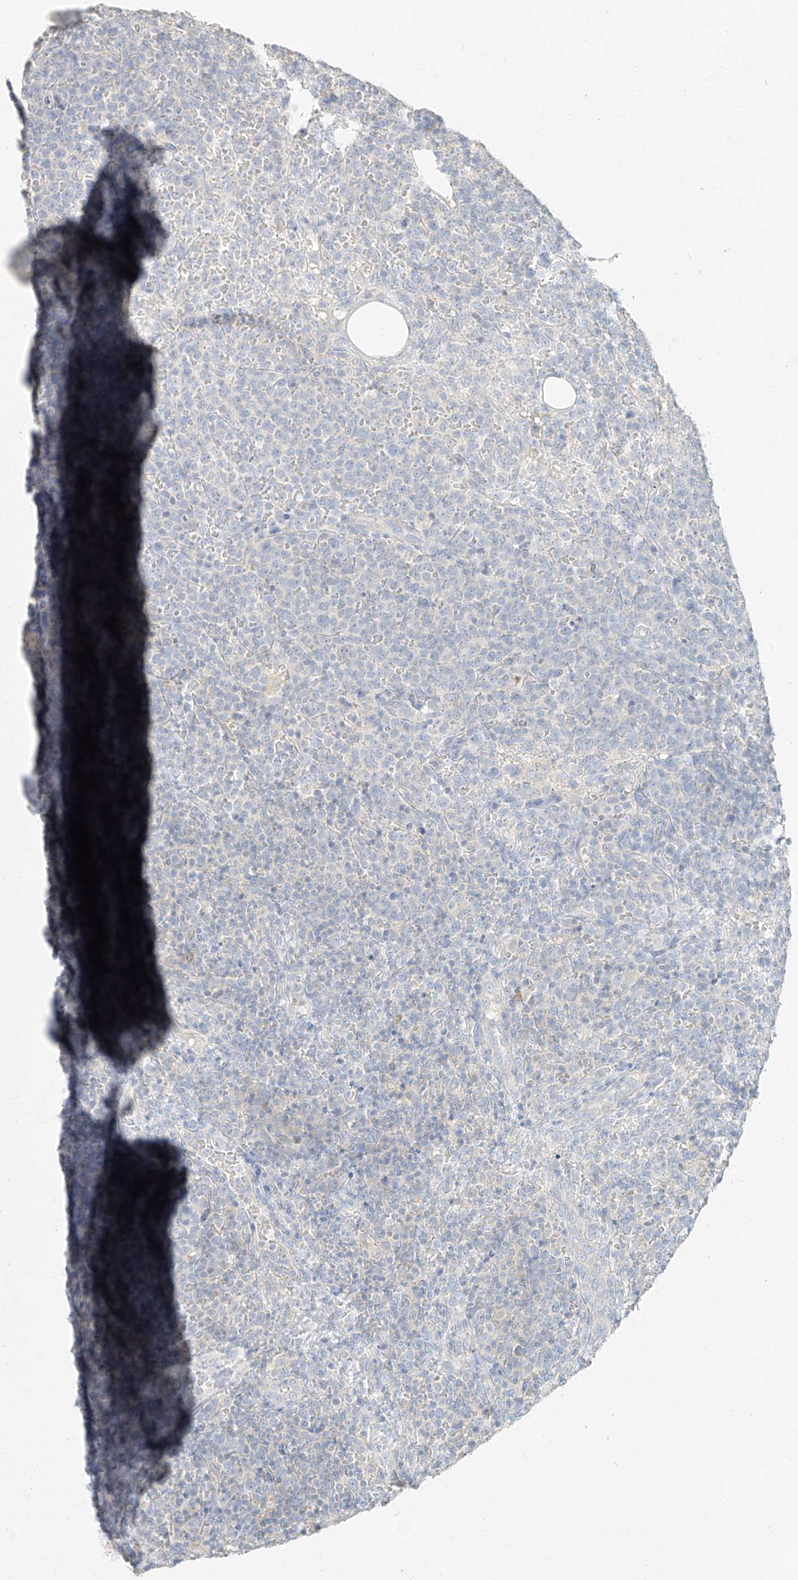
{"staining": {"intensity": "negative", "quantity": "none", "location": "none"}, "tissue": "lymphoma", "cell_type": "Tumor cells", "image_type": "cancer", "snomed": [{"axis": "morphology", "description": "Malignant lymphoma, non-Hodgkin's type, High grade"}, {"axis": "topography", "description": "Lymph node"}], "caption": "Immunohistochemical staining of human malignant lymphoma, non-Hodgkin's type (high-grade) exhibits no significant positivity in tumor cells.", "gene": "ZZEF1", "patient": {"sex": "male", "age": 61}}